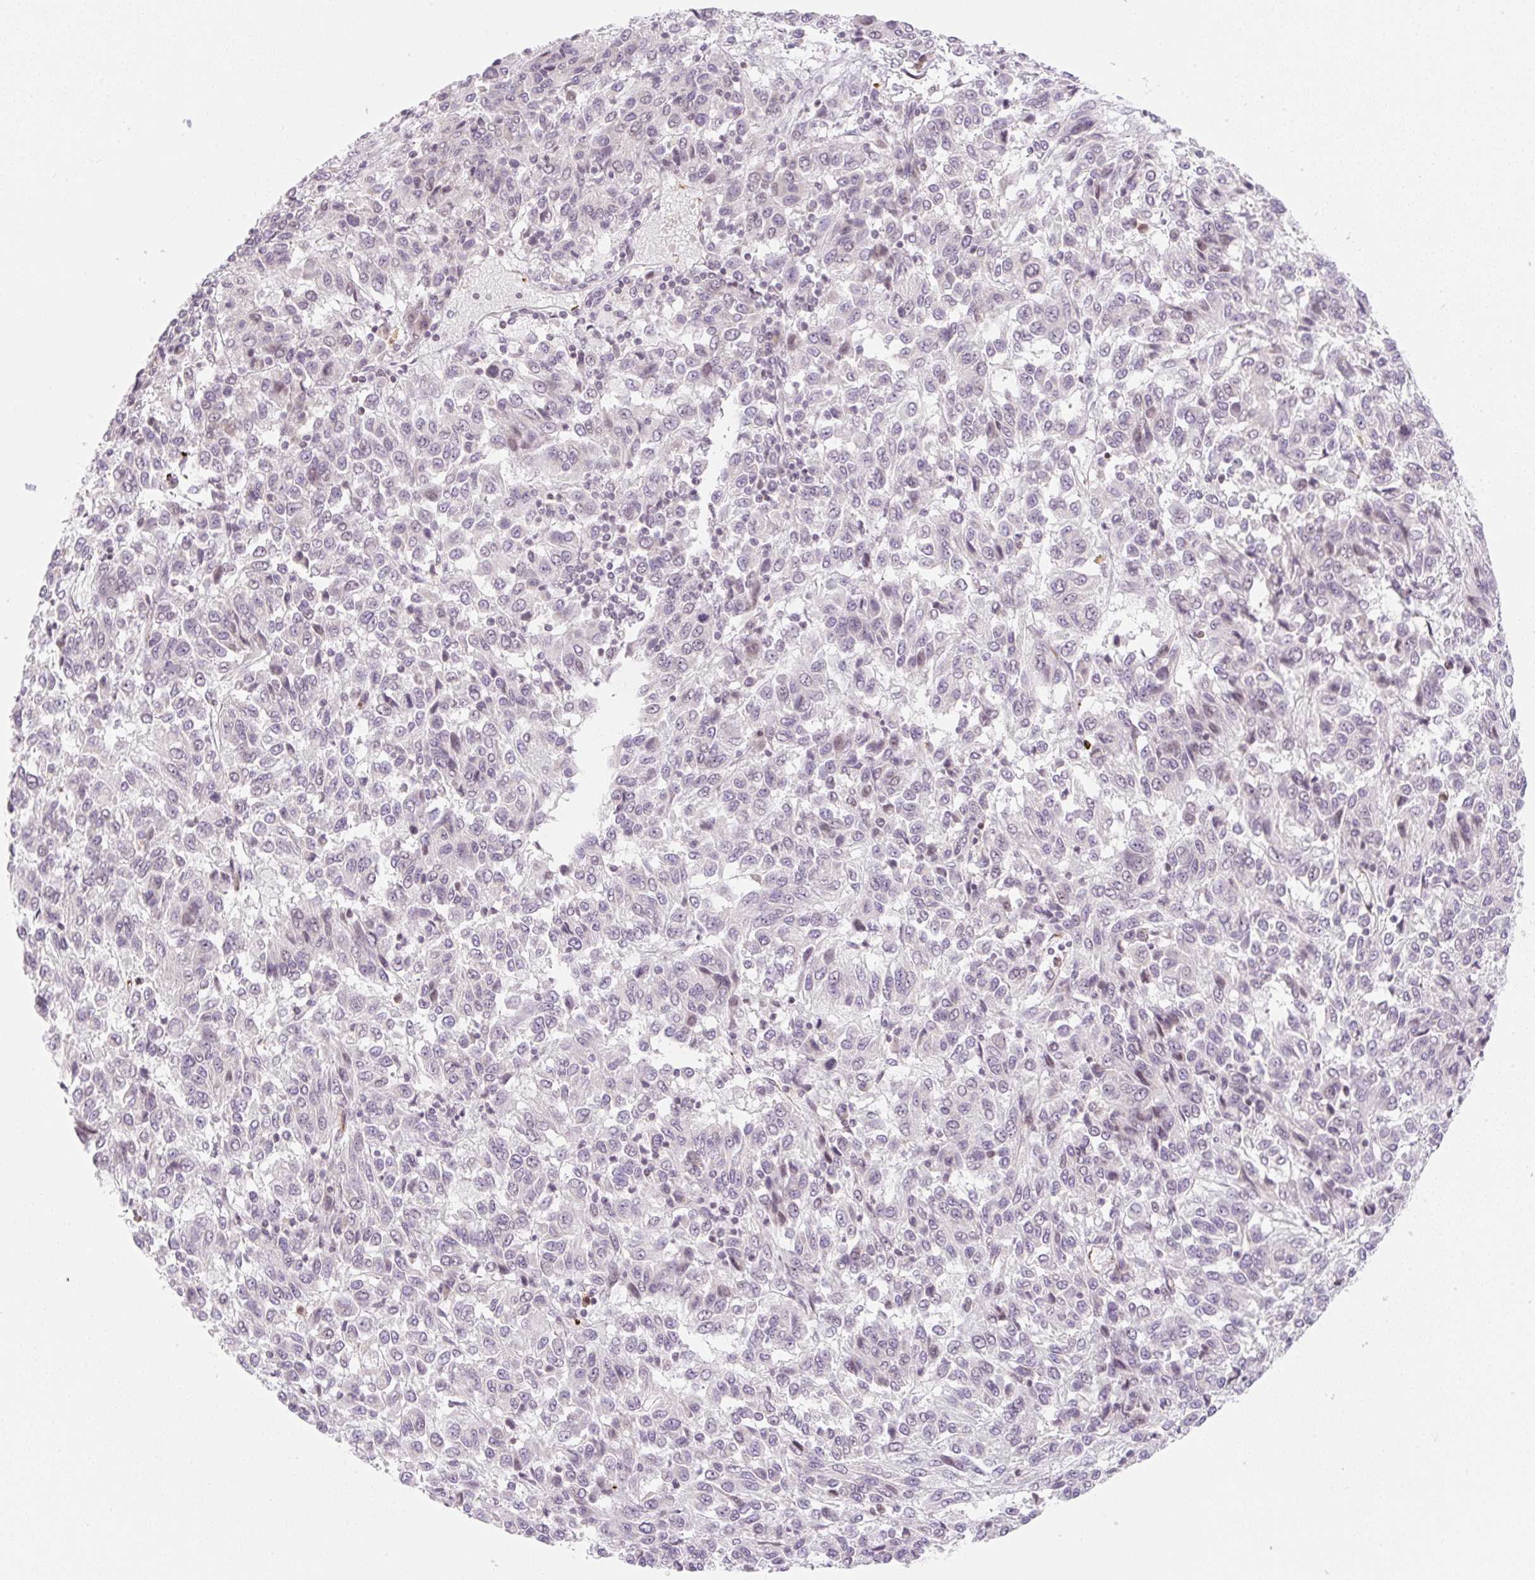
{"staining": {"intensity": "negative", "quantity": "none", "location": "none"}, "tissue": "melanoma", "cell_type": "Tumor cells", "image_type": "cancer", "snomed": [{"axis": "morphology", "description": "Malignant melanoma, Metastatic site"}, {"axis": "topography", "description": "Lung"}], "caption": "The micrograph demonstrates no significant staining in tumor cells of melanoma.", "gene": "CASKIN1", "patient": {"sex": "male", "age": 64}}